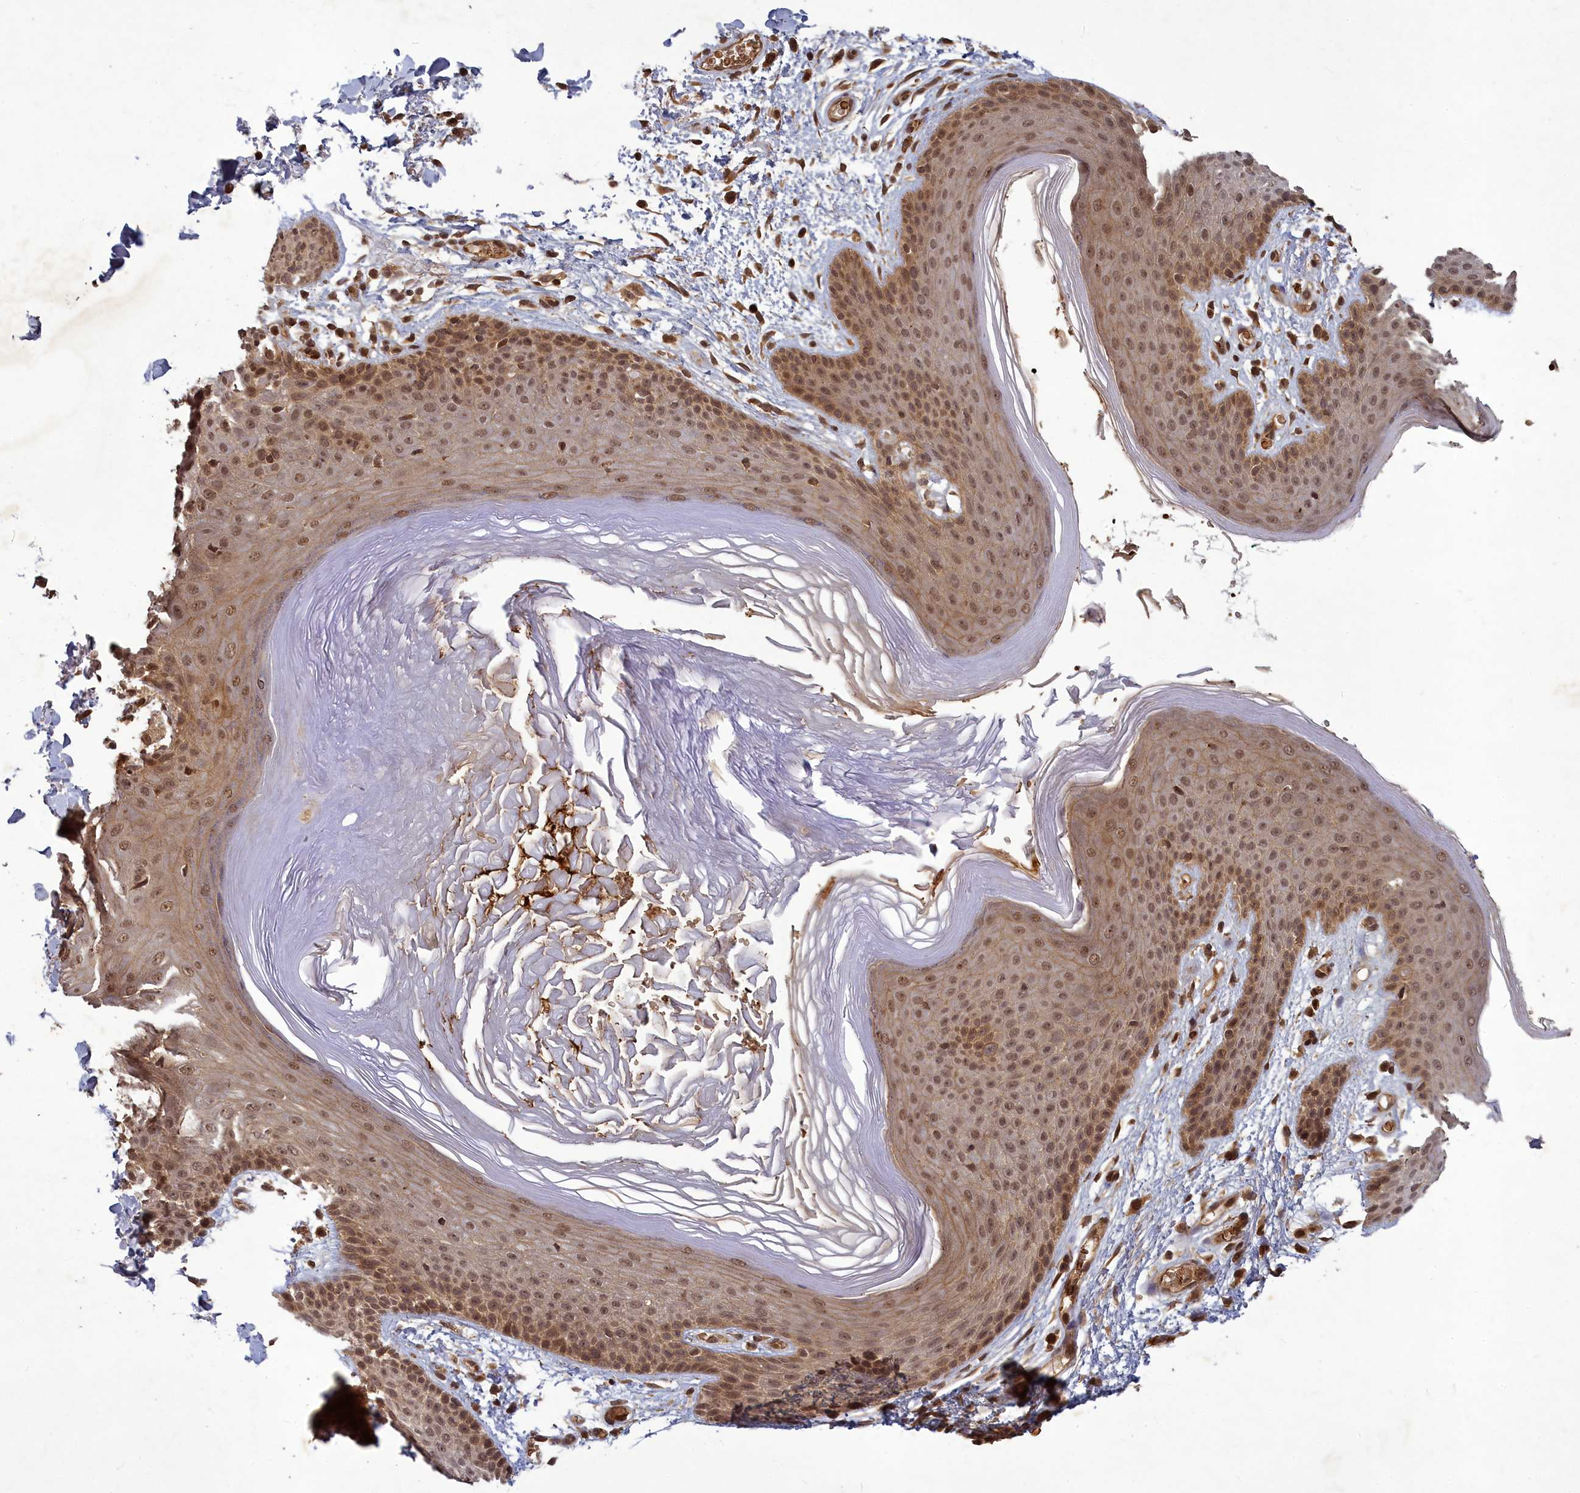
{"staining": {"intensity": "moderate", "quantity": ">75%", "location": "cytoplasmic/membranous,nuclear"}, "tissue": "skin", "cell_type": "Epidermal cells", "image_type": "normal", "snomed": [{"axis": "morphology", "description": "Normal tissue, NOS"}, {"axis": "topography", "description": "Anal"}], "caption": "Normal skin reveals moderate cytoplasmic/membranous,nuclear staining in approximately >75% of epidermal cells, visualized by immunohistochemistry. The protein is shown in brown color, while the nuclei are stained blue.", "gene": "SRMS", "patient": {"sex": "male", "age": 74}}